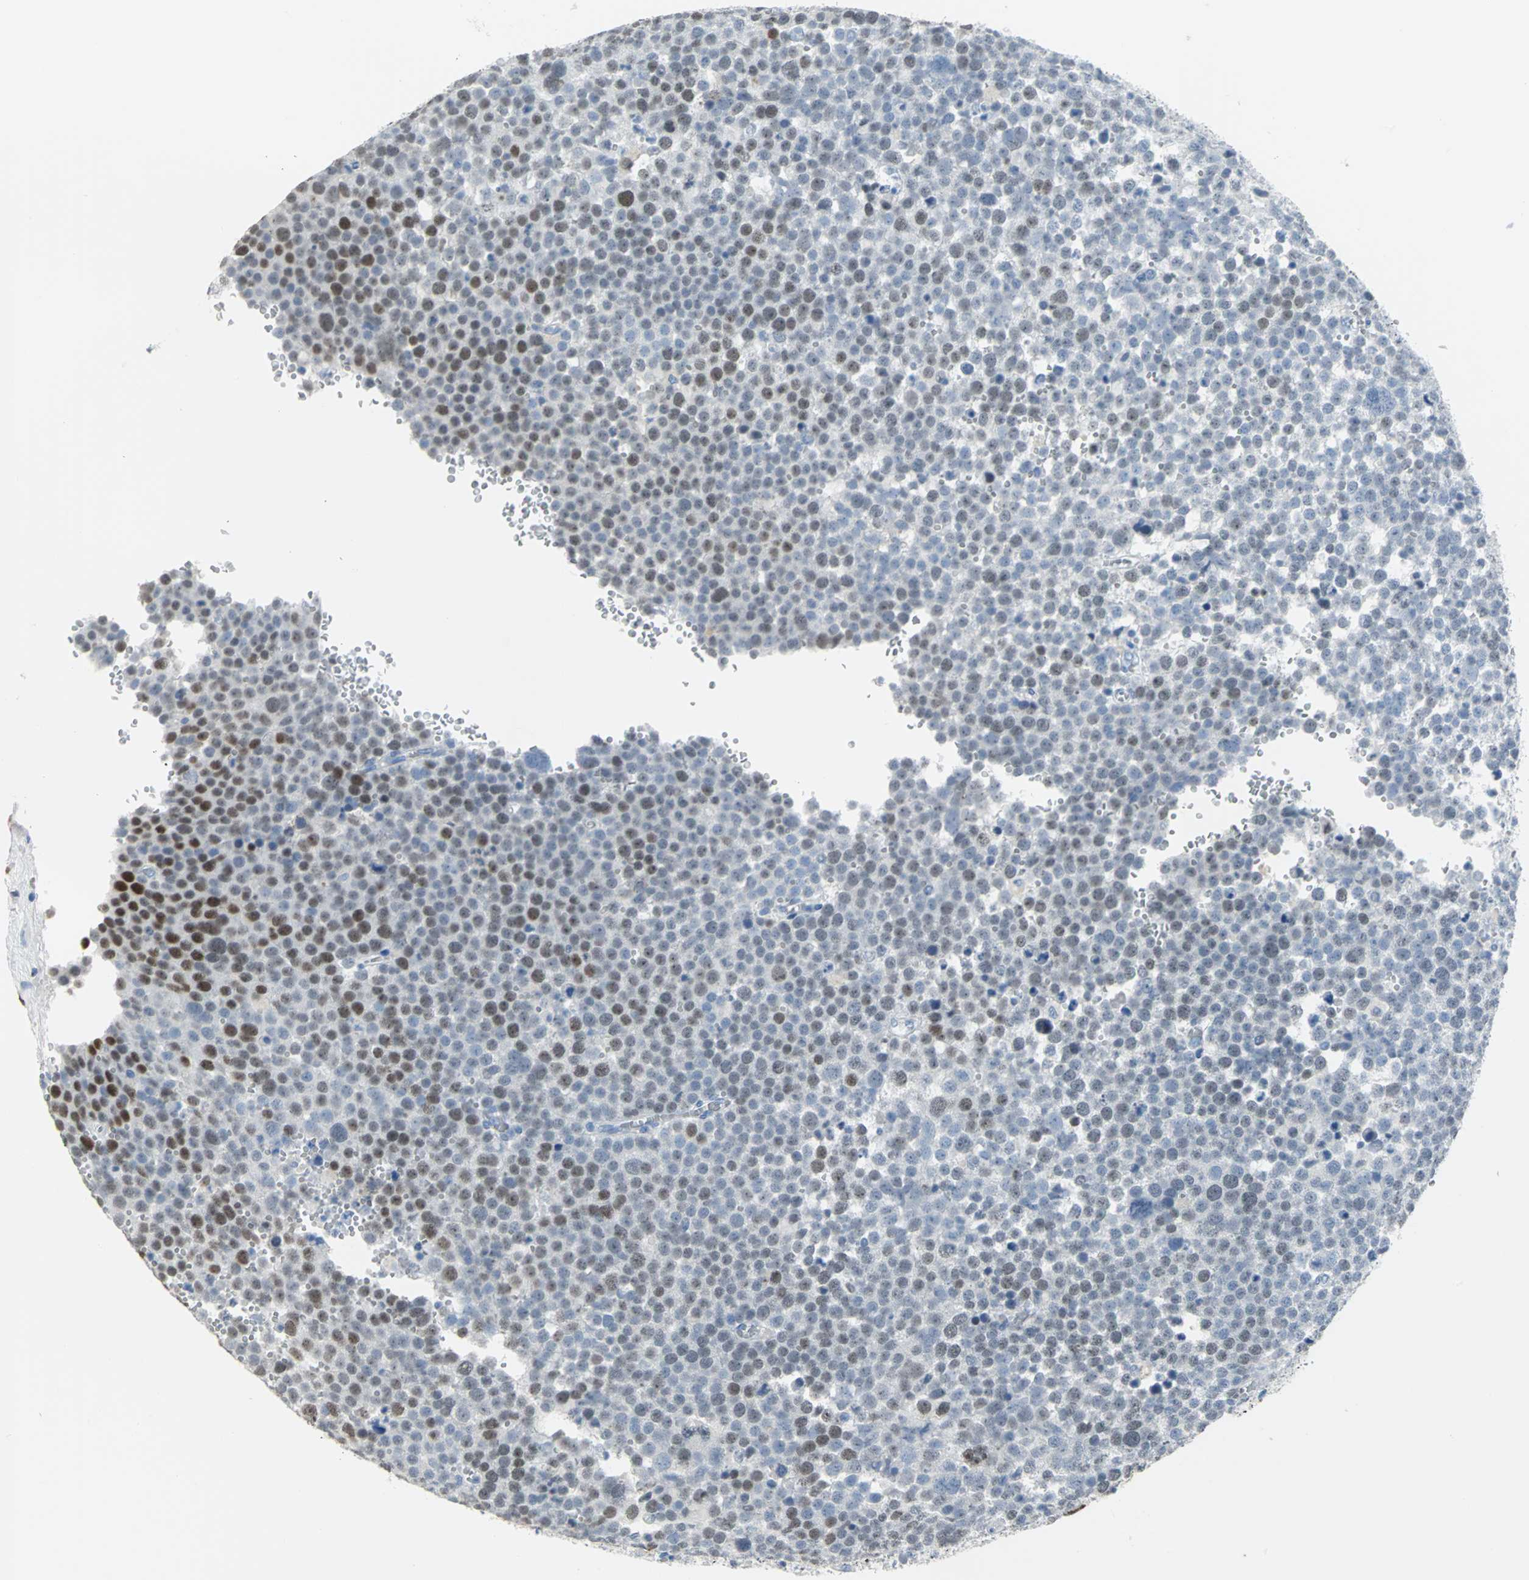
{"staining": {"intensity": "moderate", "quantity": "25%-75%", "location": "nuclear"}, "tissue": "testis cancer", "cell_type": "Tumor cells", "image_type": "cancer", "snomed": [{"axis": "morphology", "description": "Seminoma, NOS"}, {"axis": "topography", "description": "Testis"}], "caption": "A micrograph of human testis cancer stained for a protein reveals moderate nuclear brown staining in tumor cells.", "gene": "MCM3", "patient": {"sex": "male", "age": 71}}